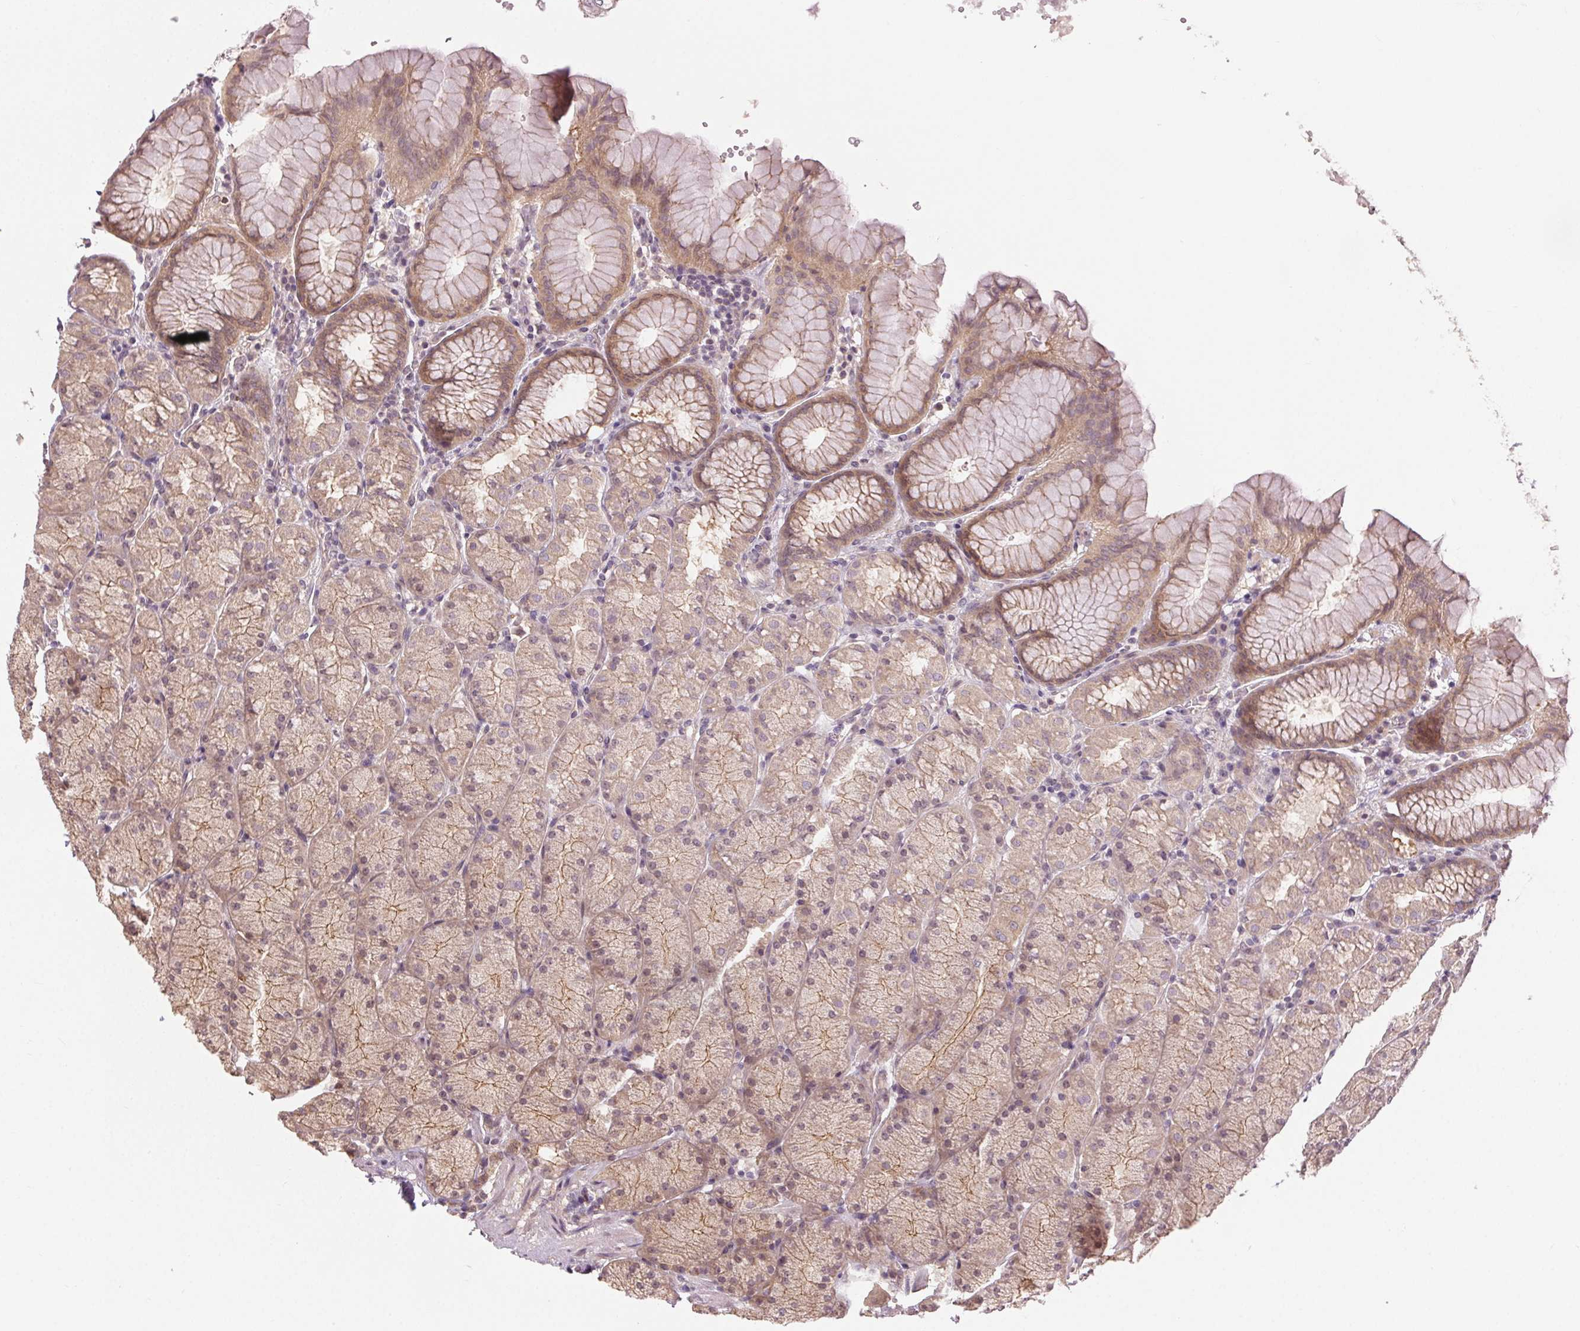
{"staining": {"intensity": "weak", "quantity": ">75%", "location": "cytoplasmic/membranous"}, "tissue": "stomach", "cell_type": "Glandular cells", "image_type": "normal", "snomed": [{"axis": "morphology", "description": "Normal tissue, NOS"}, {"axis": "topography", "description": "Stomach, upper"}, {"axis": "topography", "description": "Stomach"}], "caption": "The photomicrograph displays immunohistochemical staining of normal stomach. There is weak cytoplasmic/membranous positivity is seen in about >75% of glandular cells.", "gene": "ATP1B3", "patient": {"sex": "male", "age": 76}}